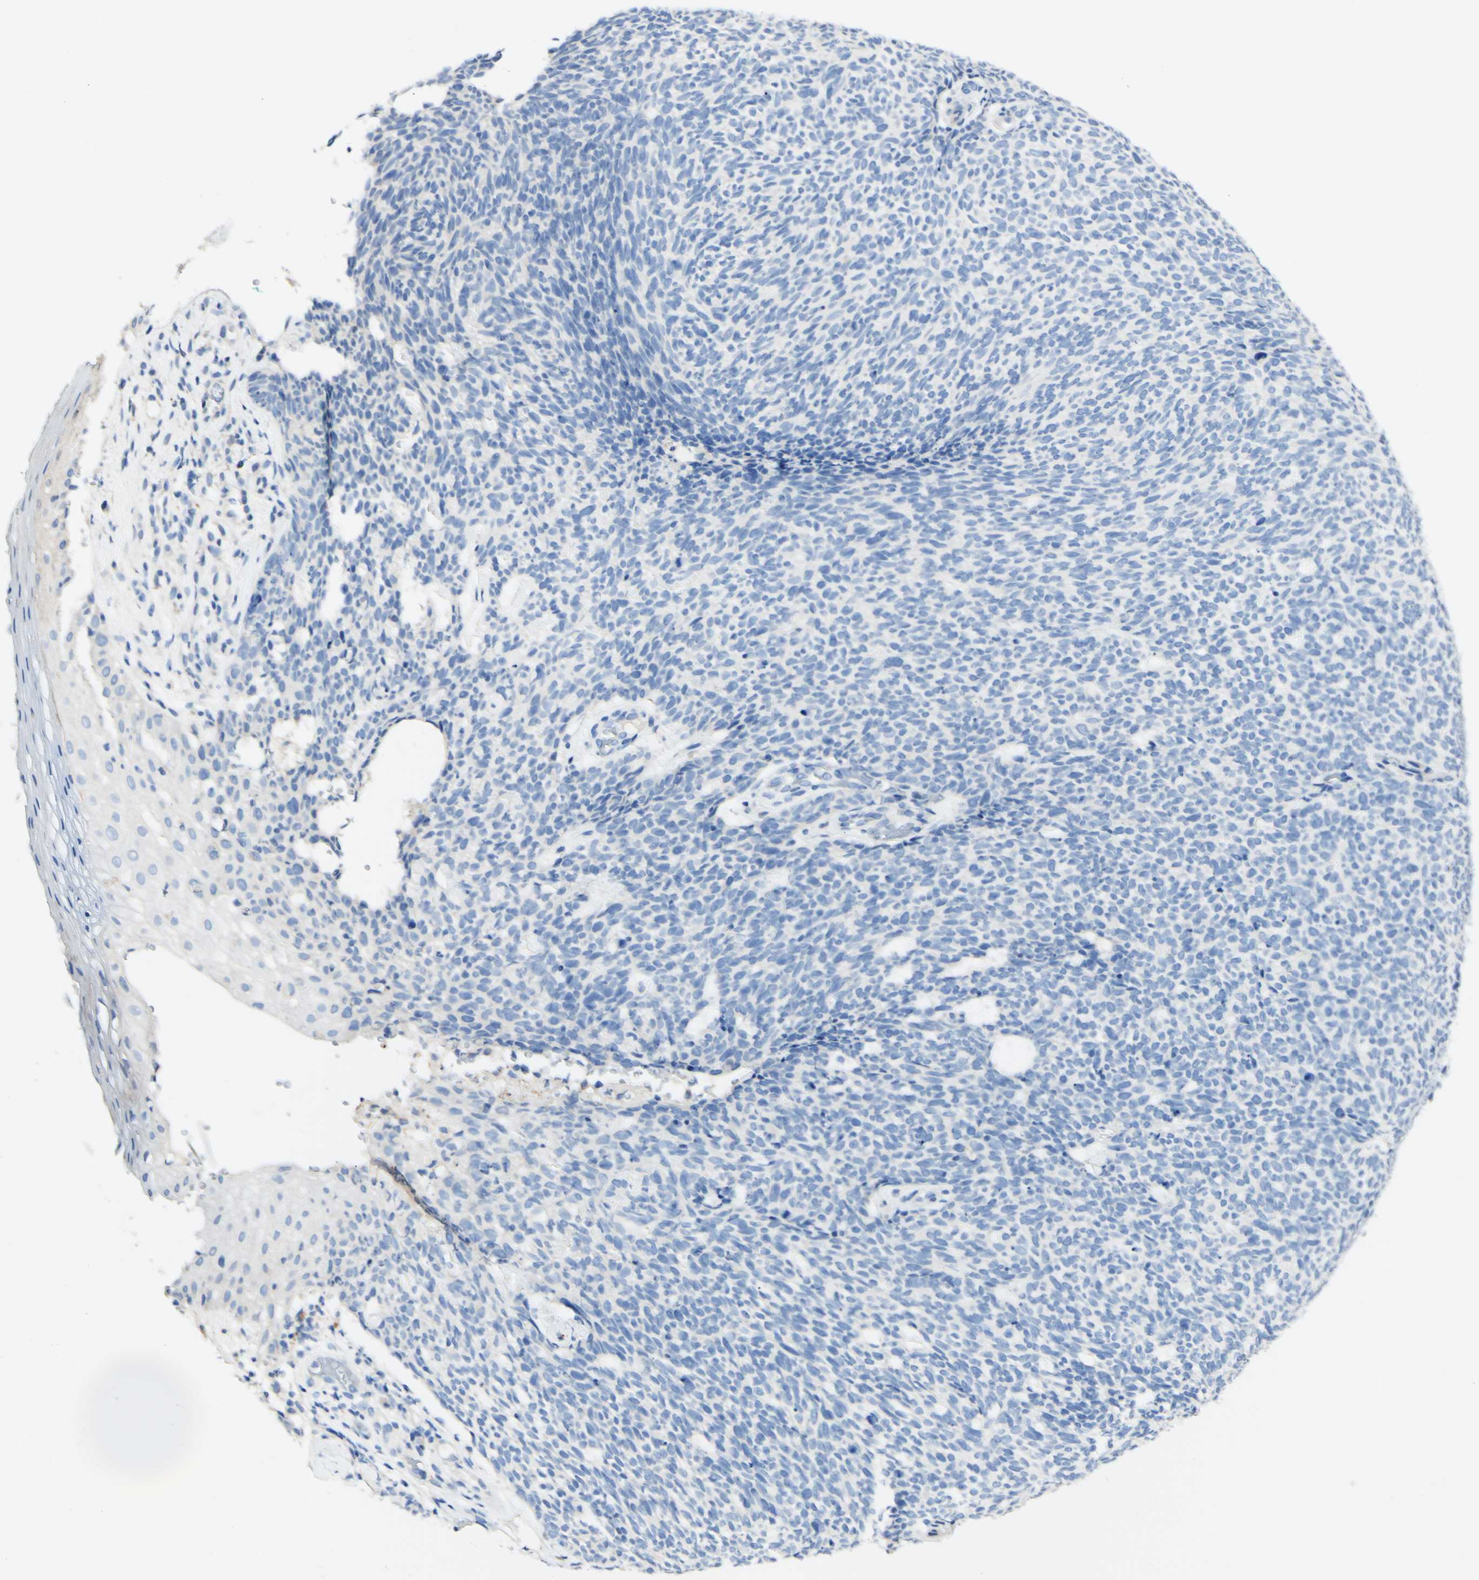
{"staining": {"intensity": "negative", "quantity": "none", "location": "none"}, "tissue": "skin cancer", "cell_type": "Tumor cells", "image_type": "cancer", "snomed": [{"axis": "morphology", "description": "Basal cell carcinoma"}, {"axis": "topography", "description": "Skin"}], "caption": "DAB immunohistochemical staining of skin basal cell carcinoma demonstrates no significant staining in tumor cells.", "gene": "FGF4", "patient": {"sex": "female", "age": 84}}